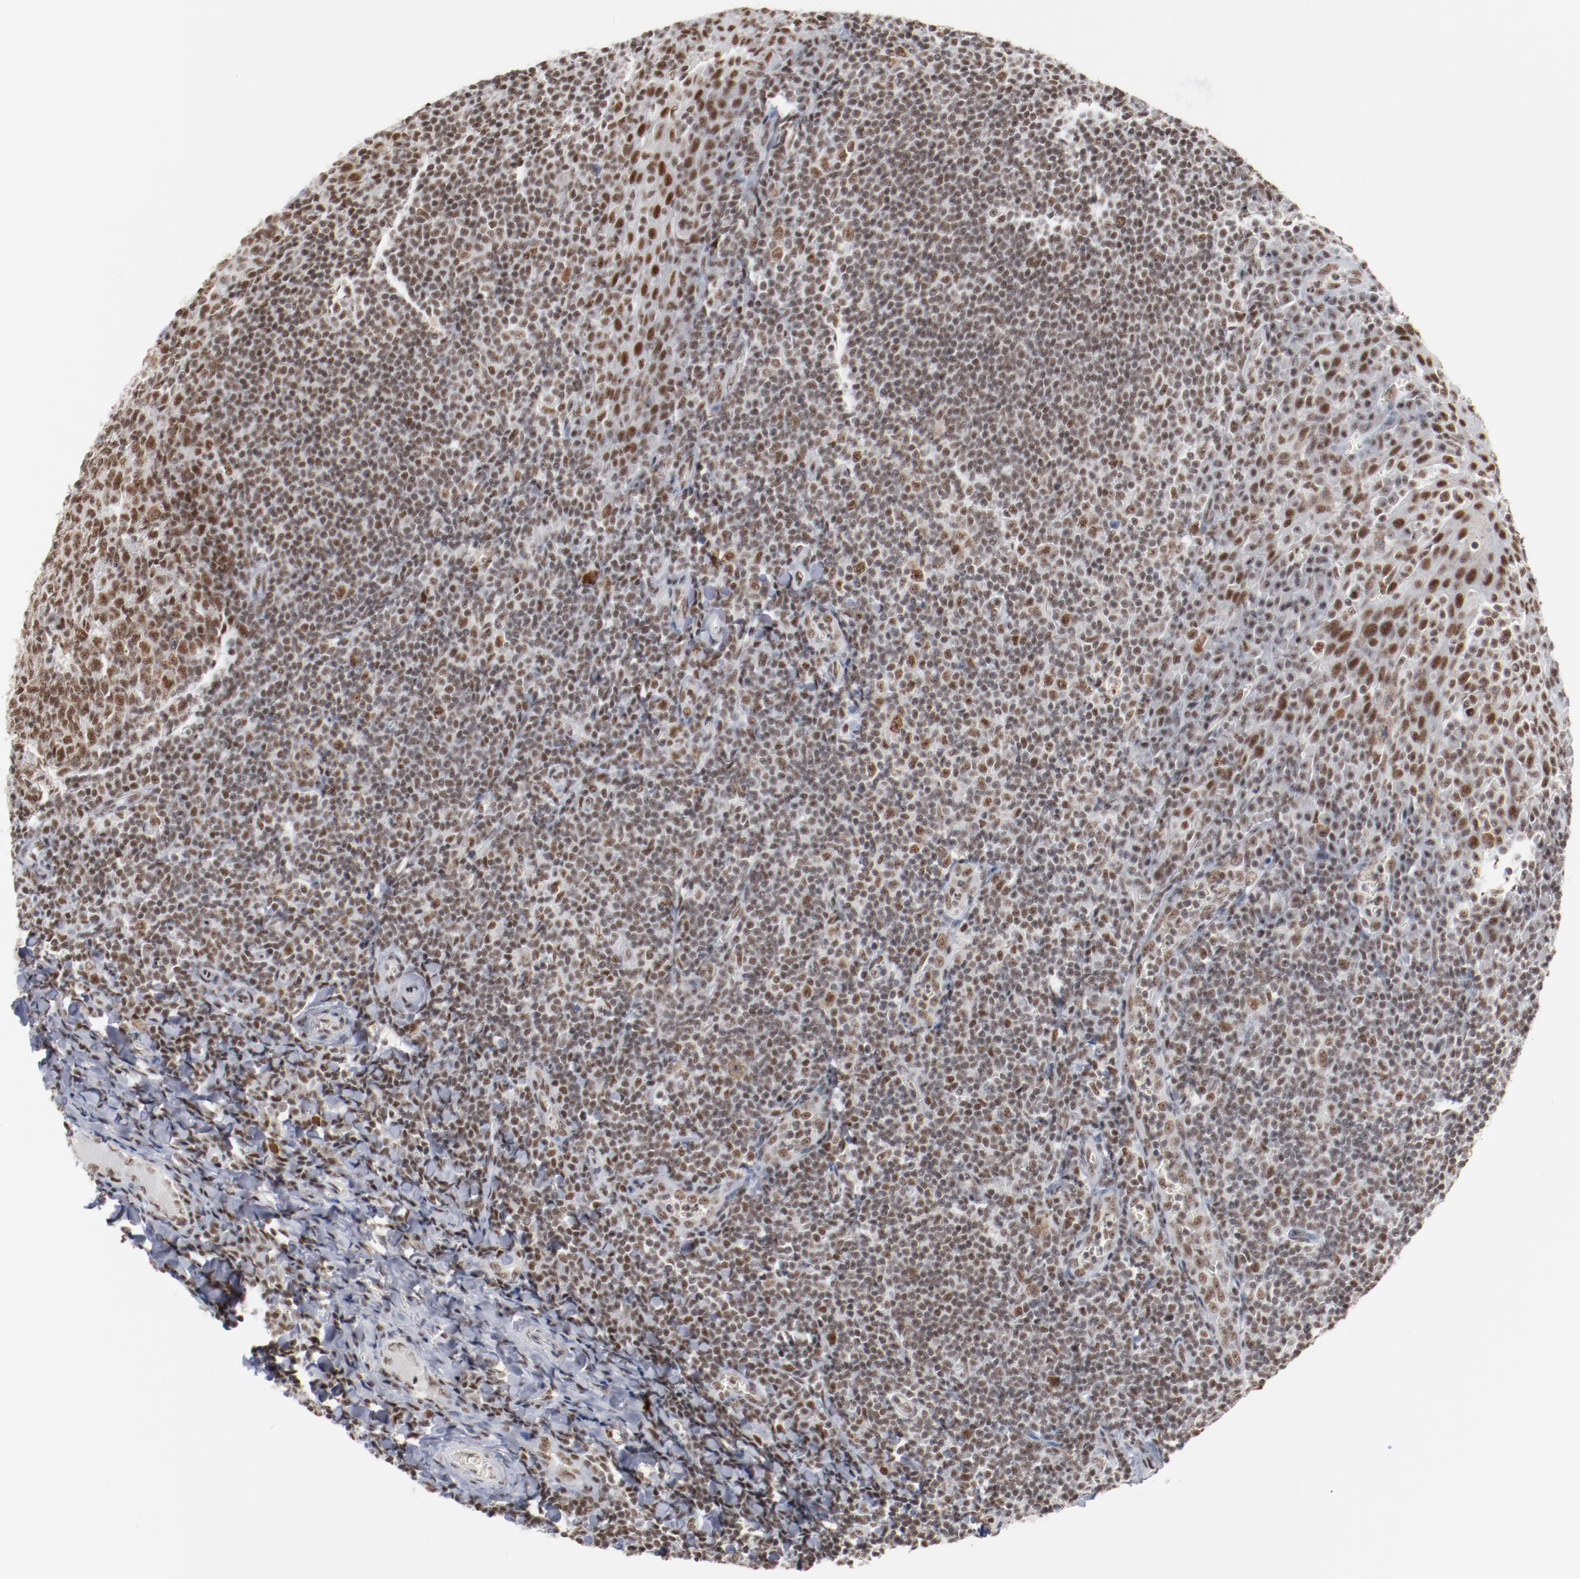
{"staining": {"intensity": "moderate", "quantity": ">75%", "location": "nuclear"}, "tissue": "tonsil", "cell_type": "Germinal center cells", "image_type": "normal", "snomed": [{"axis": "morphology", "description": "Normal tissue, NOS"}, {"axis": "topography", "description": "Tonsil"}], "caption": "High-power microscopy captured an immunohistochemistry micrograph of benign tonsil, revealing moderate nuclear positivity in approximately >75% of germinal center cells.", "gene": "BUB3", "patient": {"sex": "male", "age": 31}}